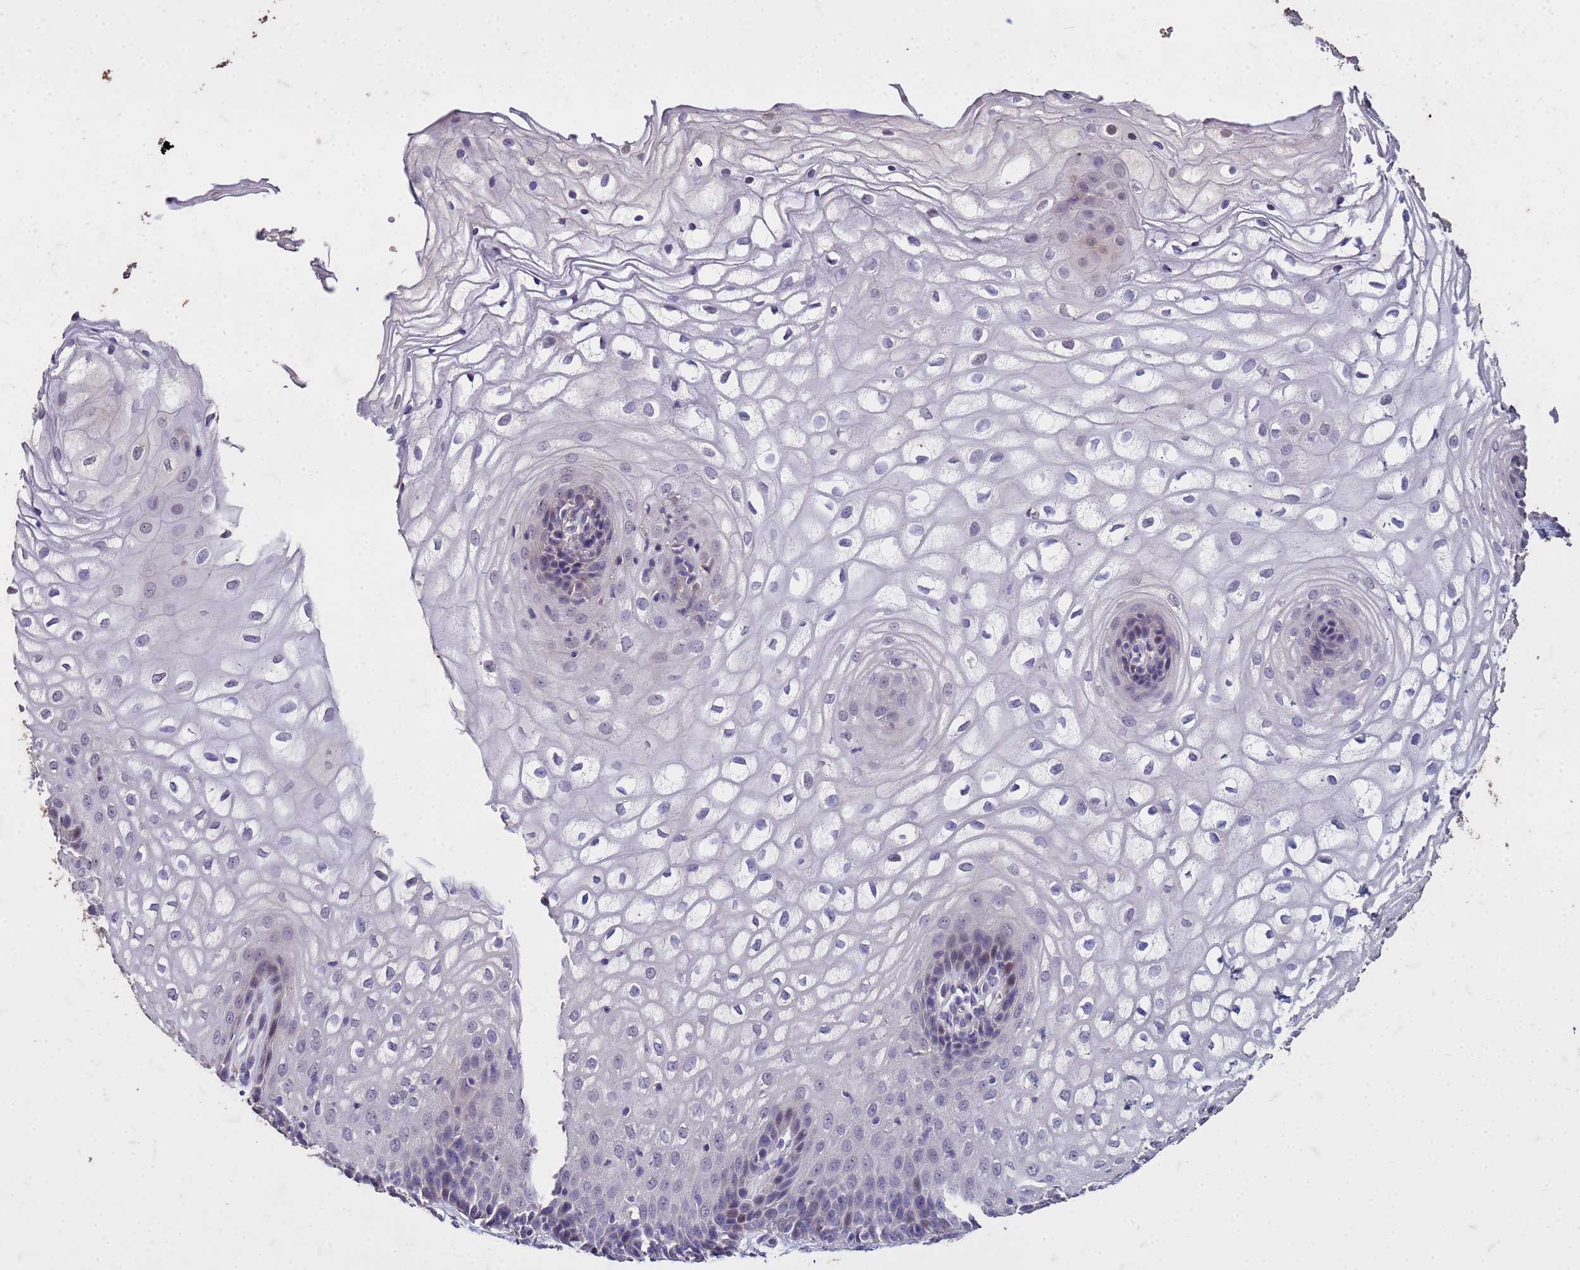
{"staining": {"intensity": "negative", "quantity": "none", "location": "none"}, "tissue": "vagina", "cell_type": "Squamous epithelial cells", "image_type": "normal", "snomed": [{"axis": "morphology", "description": "Normal tissue, NOS"}, {"axis": "topography", "description": "Vagina"}], "caption": "Vagina stained for a protein using immunohistochemistry demonstrates no staining squamous epithelial cells.", "gene": "FAM184B", "patient": {"sex": "female", "age": 34}}